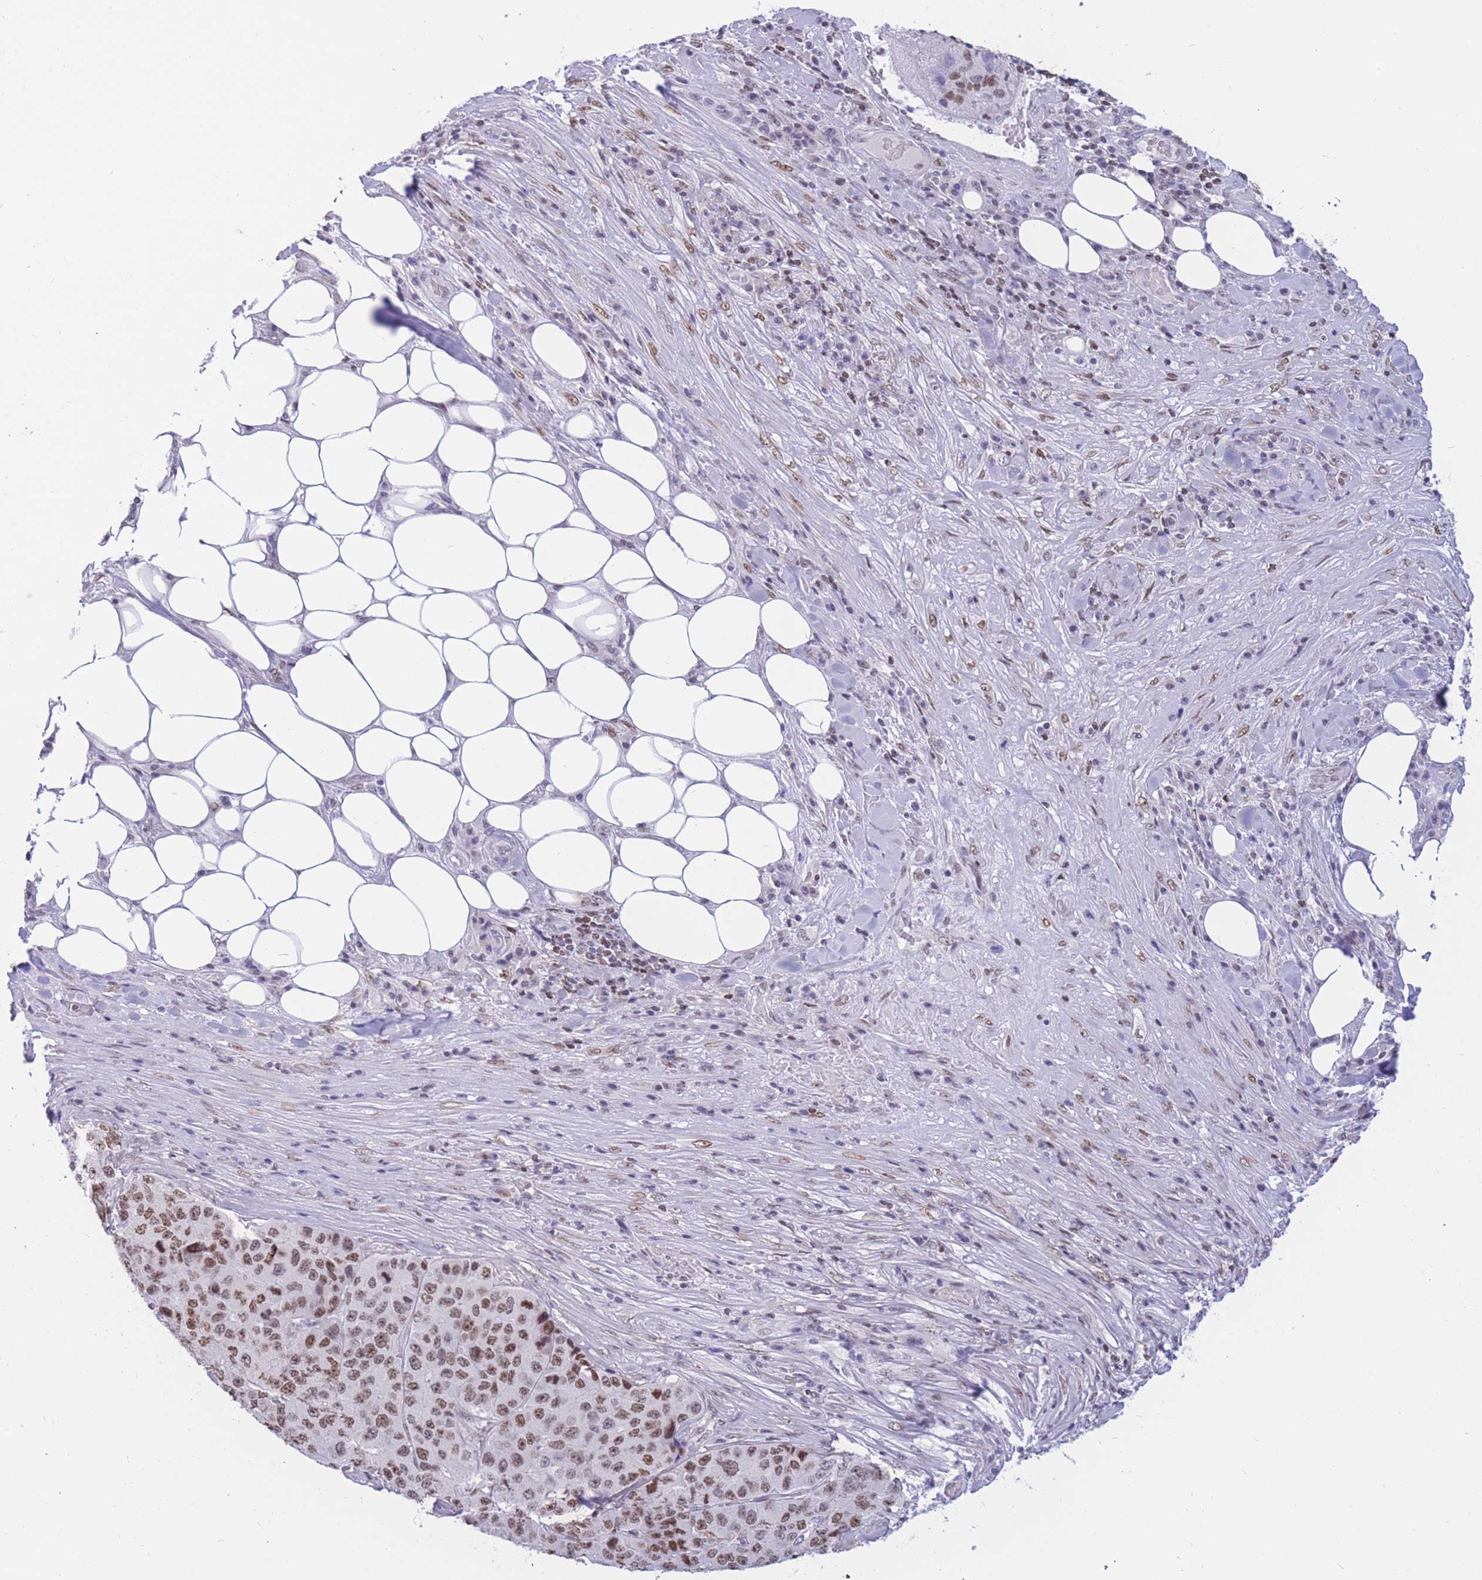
{"staining": {"intensity": "moderate", "quantity": ">75%", "location": "nuclear"}, "tissue": "stomach cancer", "cell_type": "Tumor cells", "image_type": "cancer", "snomed": [{"axis": "morphology", "description": "Adenocarcinoma, NOS"}, {"axis": "topography", "description": "Stomach"}], "caption": "Tumor cells exhibit moderate nuclear staining in about >75% of cells in stomach adenocarcinoma.", "gene": "HMGN1", "patient": {"sex": "male", "age": 71}}